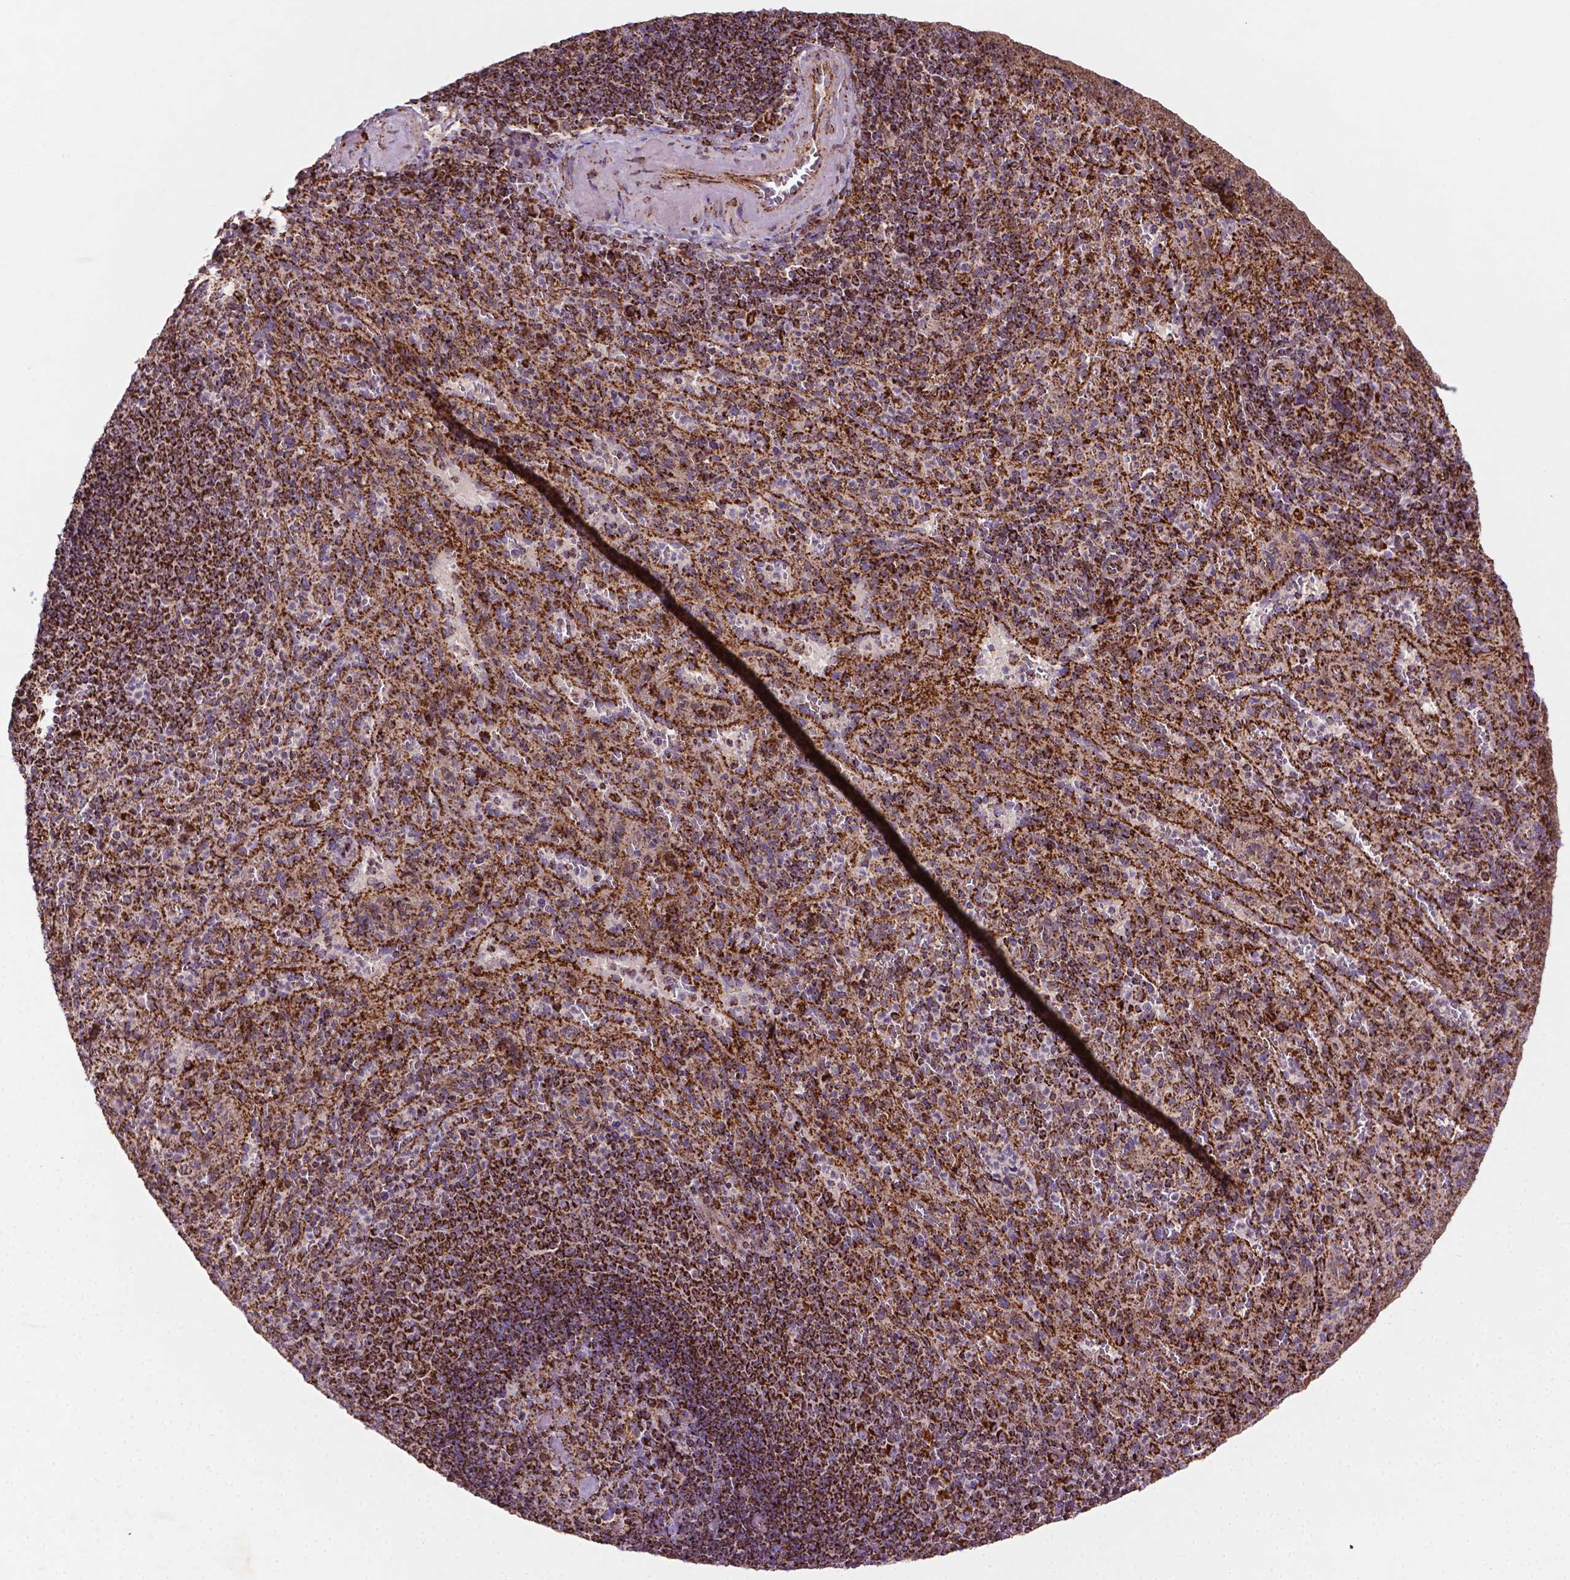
{"staining": {"intensity": "strong", "quantity": "25%-75%", "location": "cytoplasmic/membranous"}, "tissue": "spleen", "cell_type": "Cells in red pulp", "image_type": "normal", "snomed": [{"axis": "morphology", "description": "Normal tissue, NOS"}, {"axis": "topography", "description": "Spleen"}], "caption": "Immunohistochemical staining of normal human spleen displays high levels of strong cytoplasmic/membranous staining in approximately 25%-75% of cells in red pulp.", "gene": "ILVBL", "patient": {"sex": "male", "age": 57}}